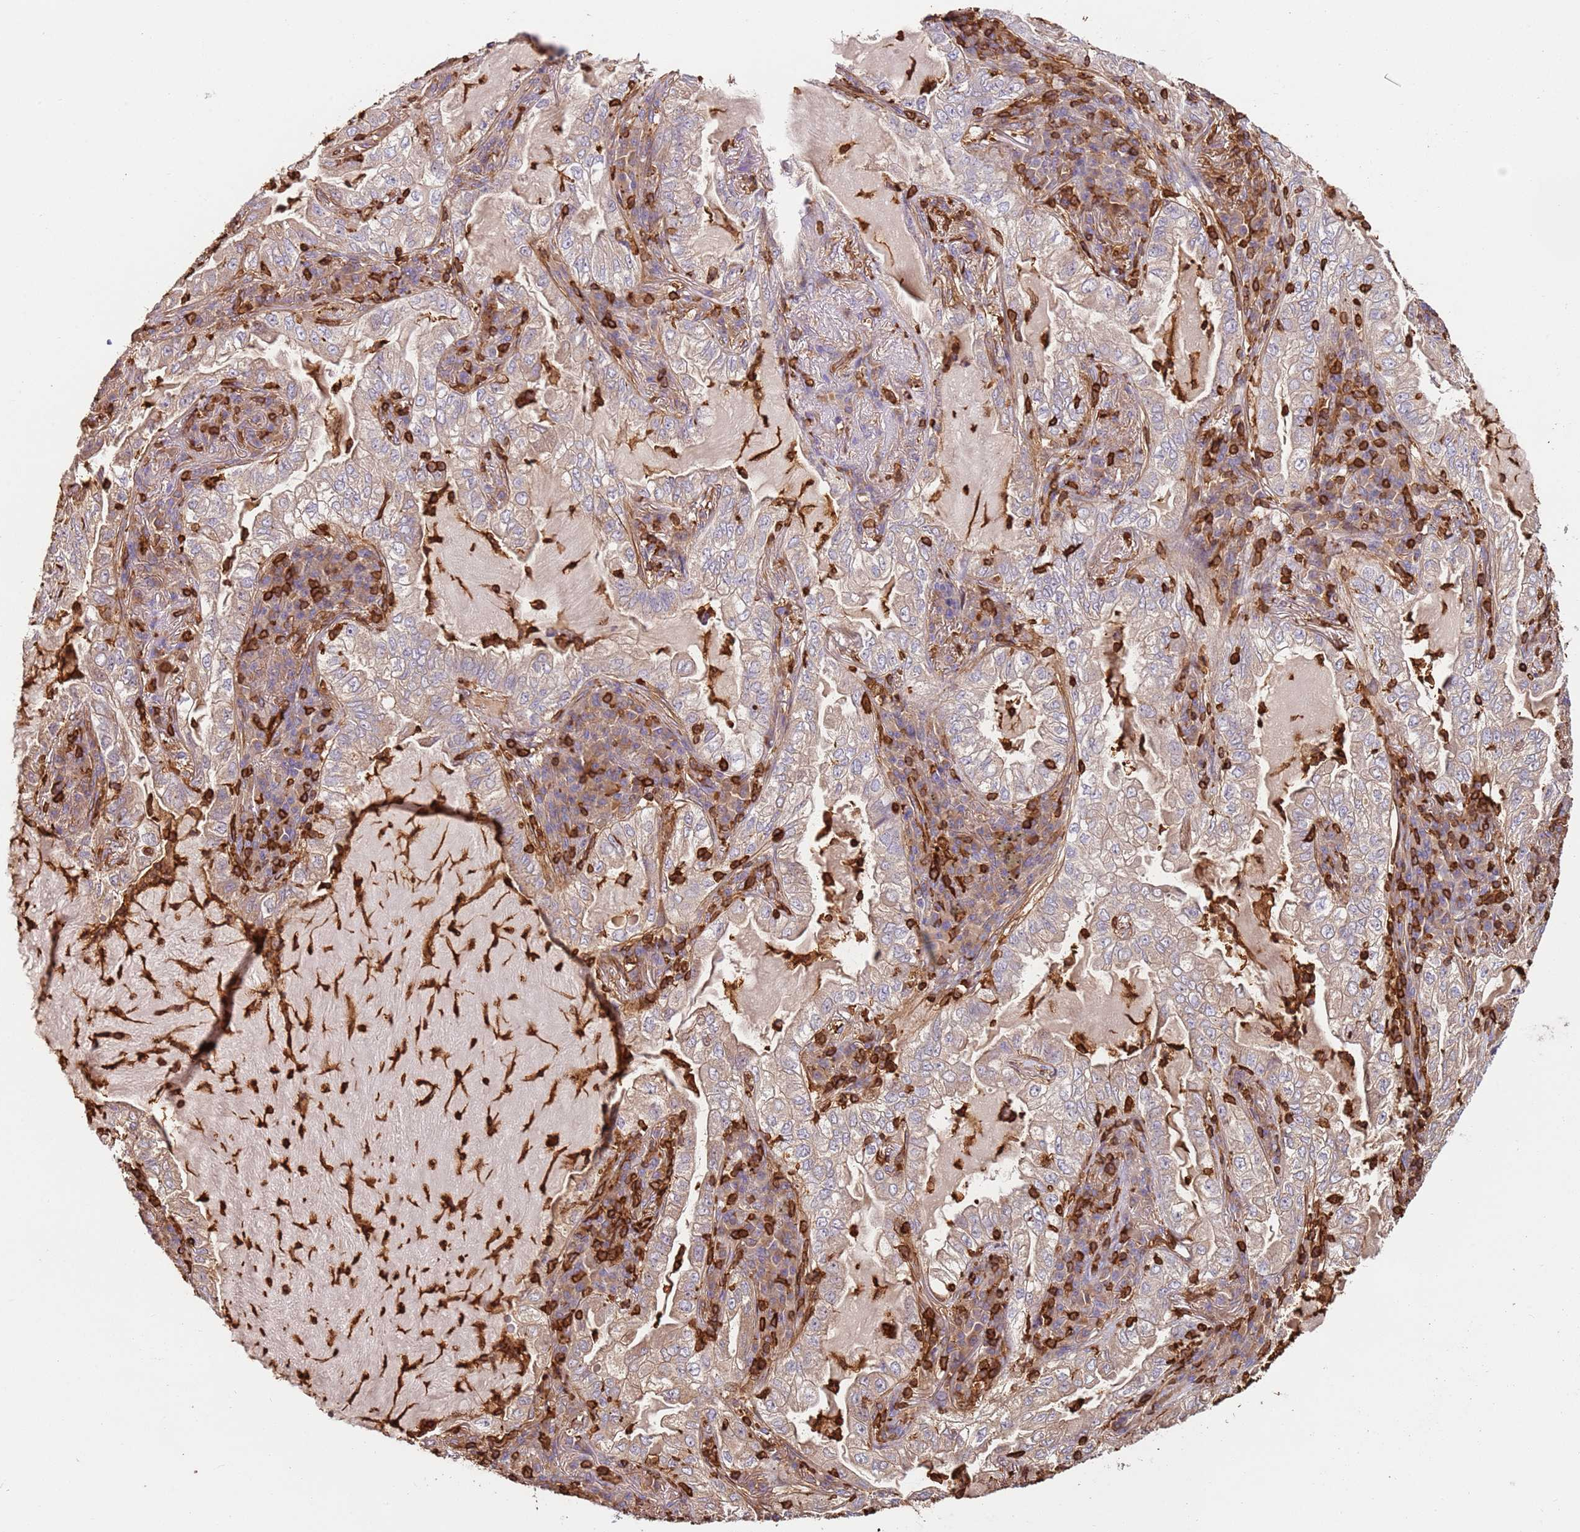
{"staining": {"intensity": "weak", "quantity": "25%-75%", "location": "cytoplasmic/membranous"}, "tissue": "lung cancer", "cell_type": "Tumor cells", "image_type": "cancer", "snomed": [{"axis": "morphology", "description": "Adenocarcinoma, NOS"}, {"axis": "topography", "description": "Lung"}], "caption": "Immunohistochemical staining of lung adenocarcinoma exhibits low levels of weak cytoplasmic/membranous expression in about 25%-75% of tumor cells.", "gene": "OR6P1", "patient": {"sex": "female", "age": 73}}